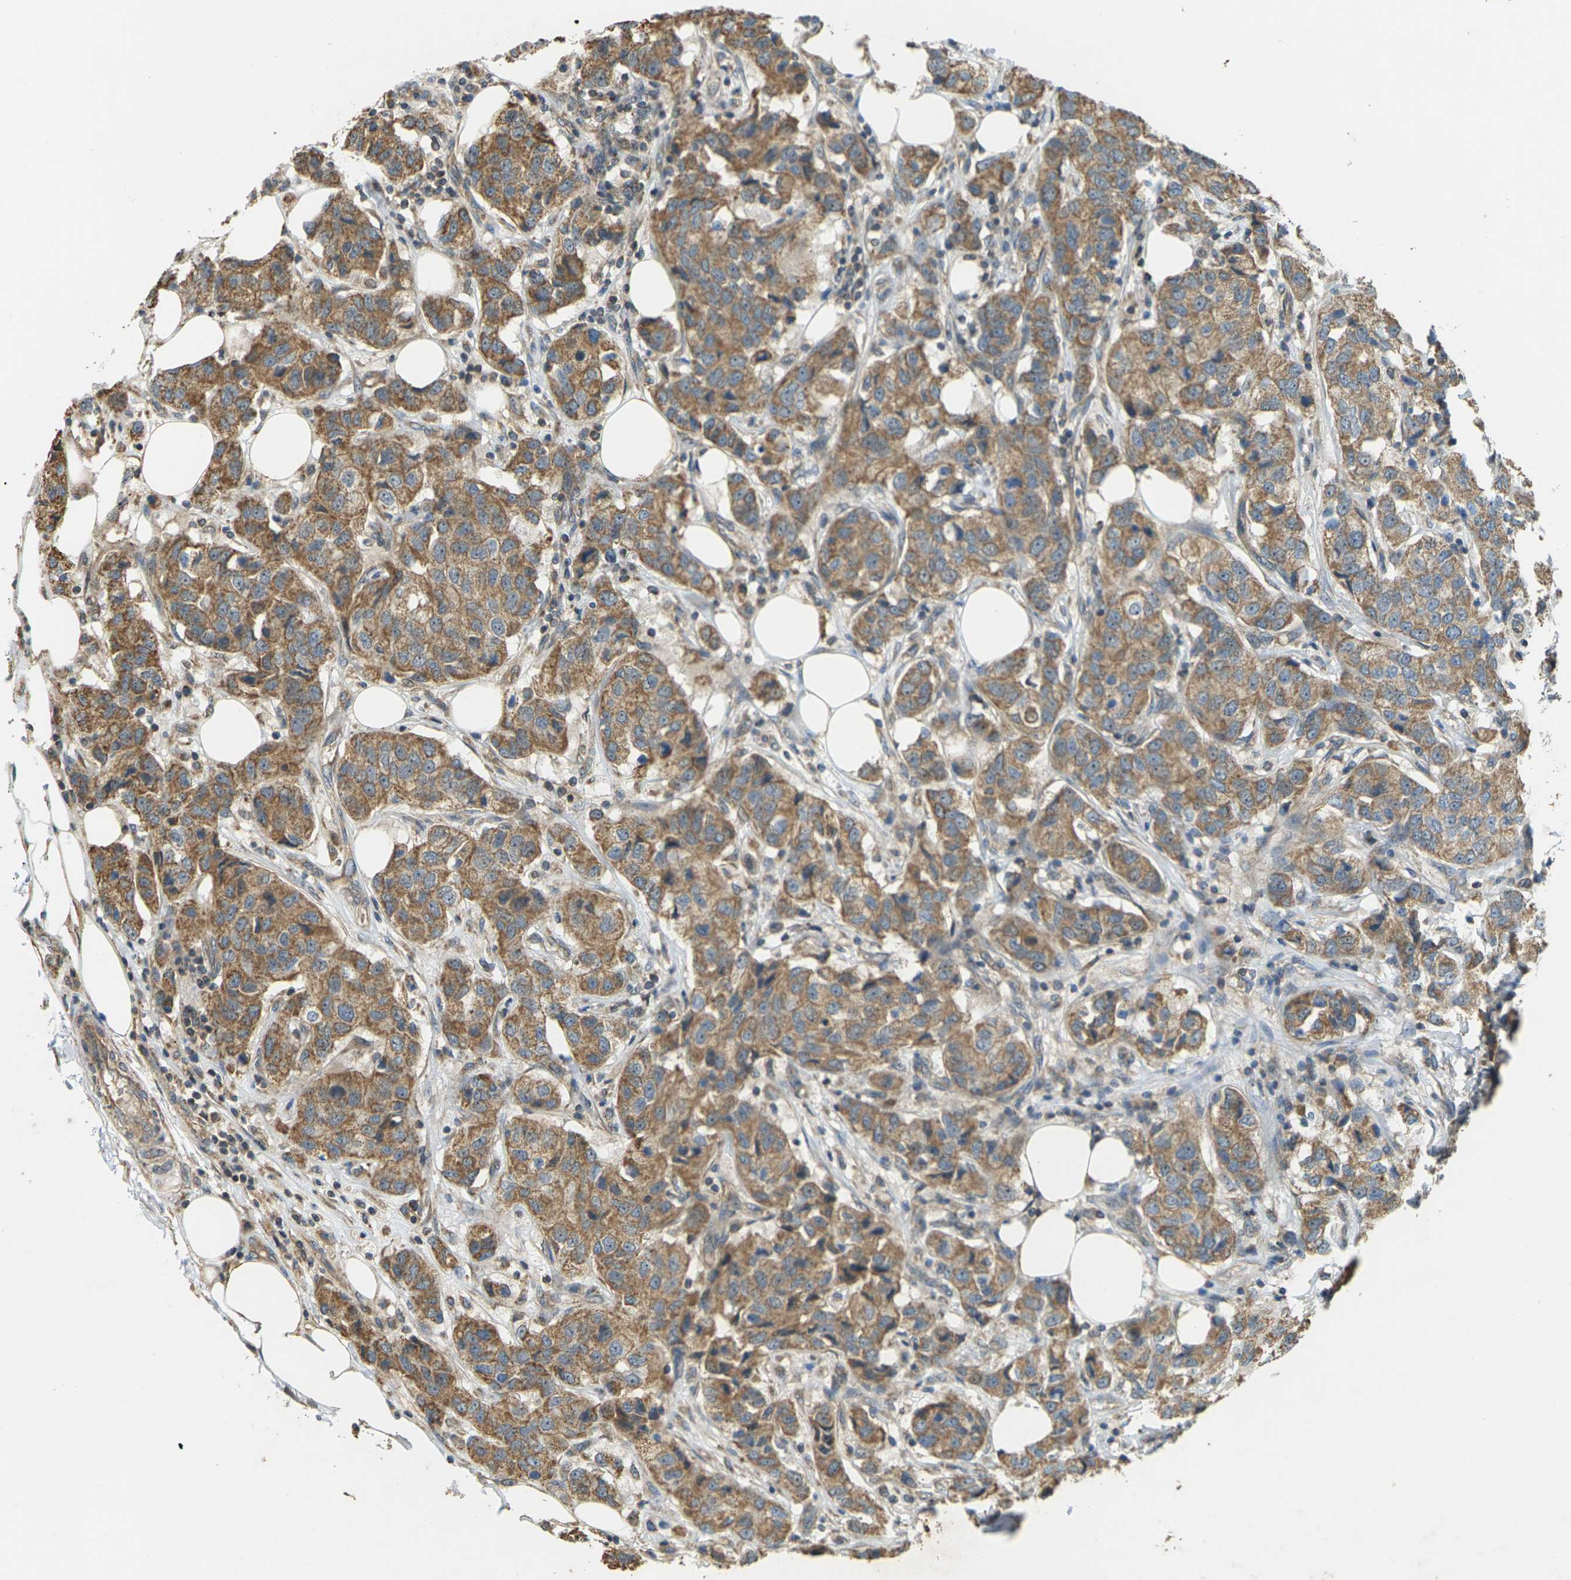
{"staining": {"intensity": "moderate", "quantity": ">75%", "location": "cytoplasmic/membranous"}, "tissue": "breast cancer", "cell_type": "Tumor cells", "image_type": "cancer", "snomed": [{"axis": "morphology", "description": "Duct carcinoma"}, {"axis": "topography", "description": "Breast"}], "caption": "Protein expression by immunohistochemistry displays moderate cytoplasmic/membranous staining in approximately >75% of tumor cells in intraductal carcinoma (breast).", "gene": "KSR1", "patient": {"sex": "female", "age": 80}}